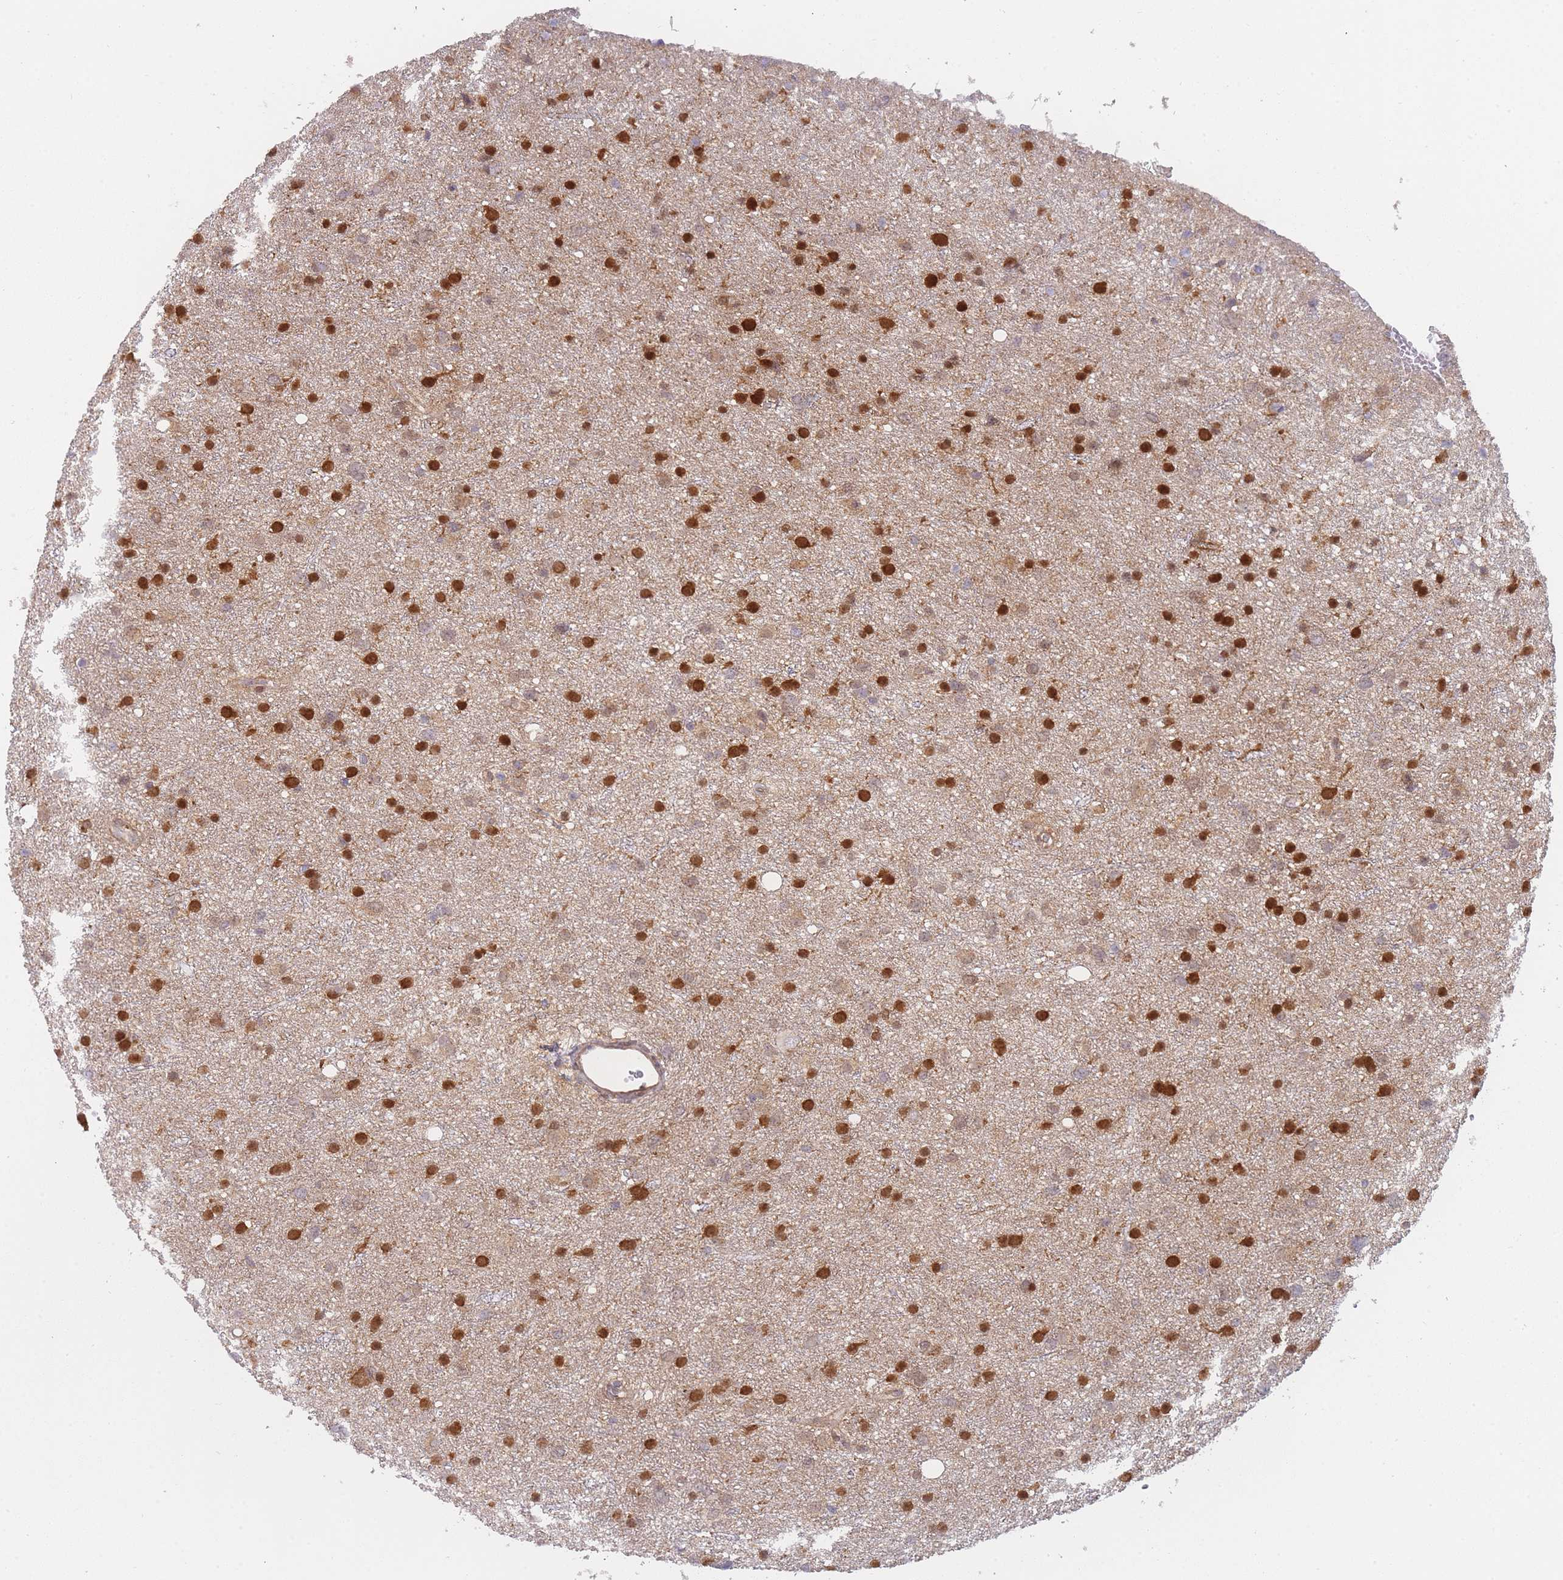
{"staining": {"intensity": "strong", "quantity": ">75%", "location": "nuclear"}, "tissue": "glioma", "cell_type": "Tumor cells", "image_type": "cancer", "snomed": [{"axis": "morphology", "description": "Glioma, malignant, Low grade"}, {"axis": "topography", "description": "Cerebral cortex"}], "caption": "The immunohistochemical stain highlights strong nuclear expression in tumor cells of glioma tissue. (brown staining indicates protein expression, while blue staining denotes nuclei).", "gene": "MRI1", "patient": {"sex": "female", "age": 39}}